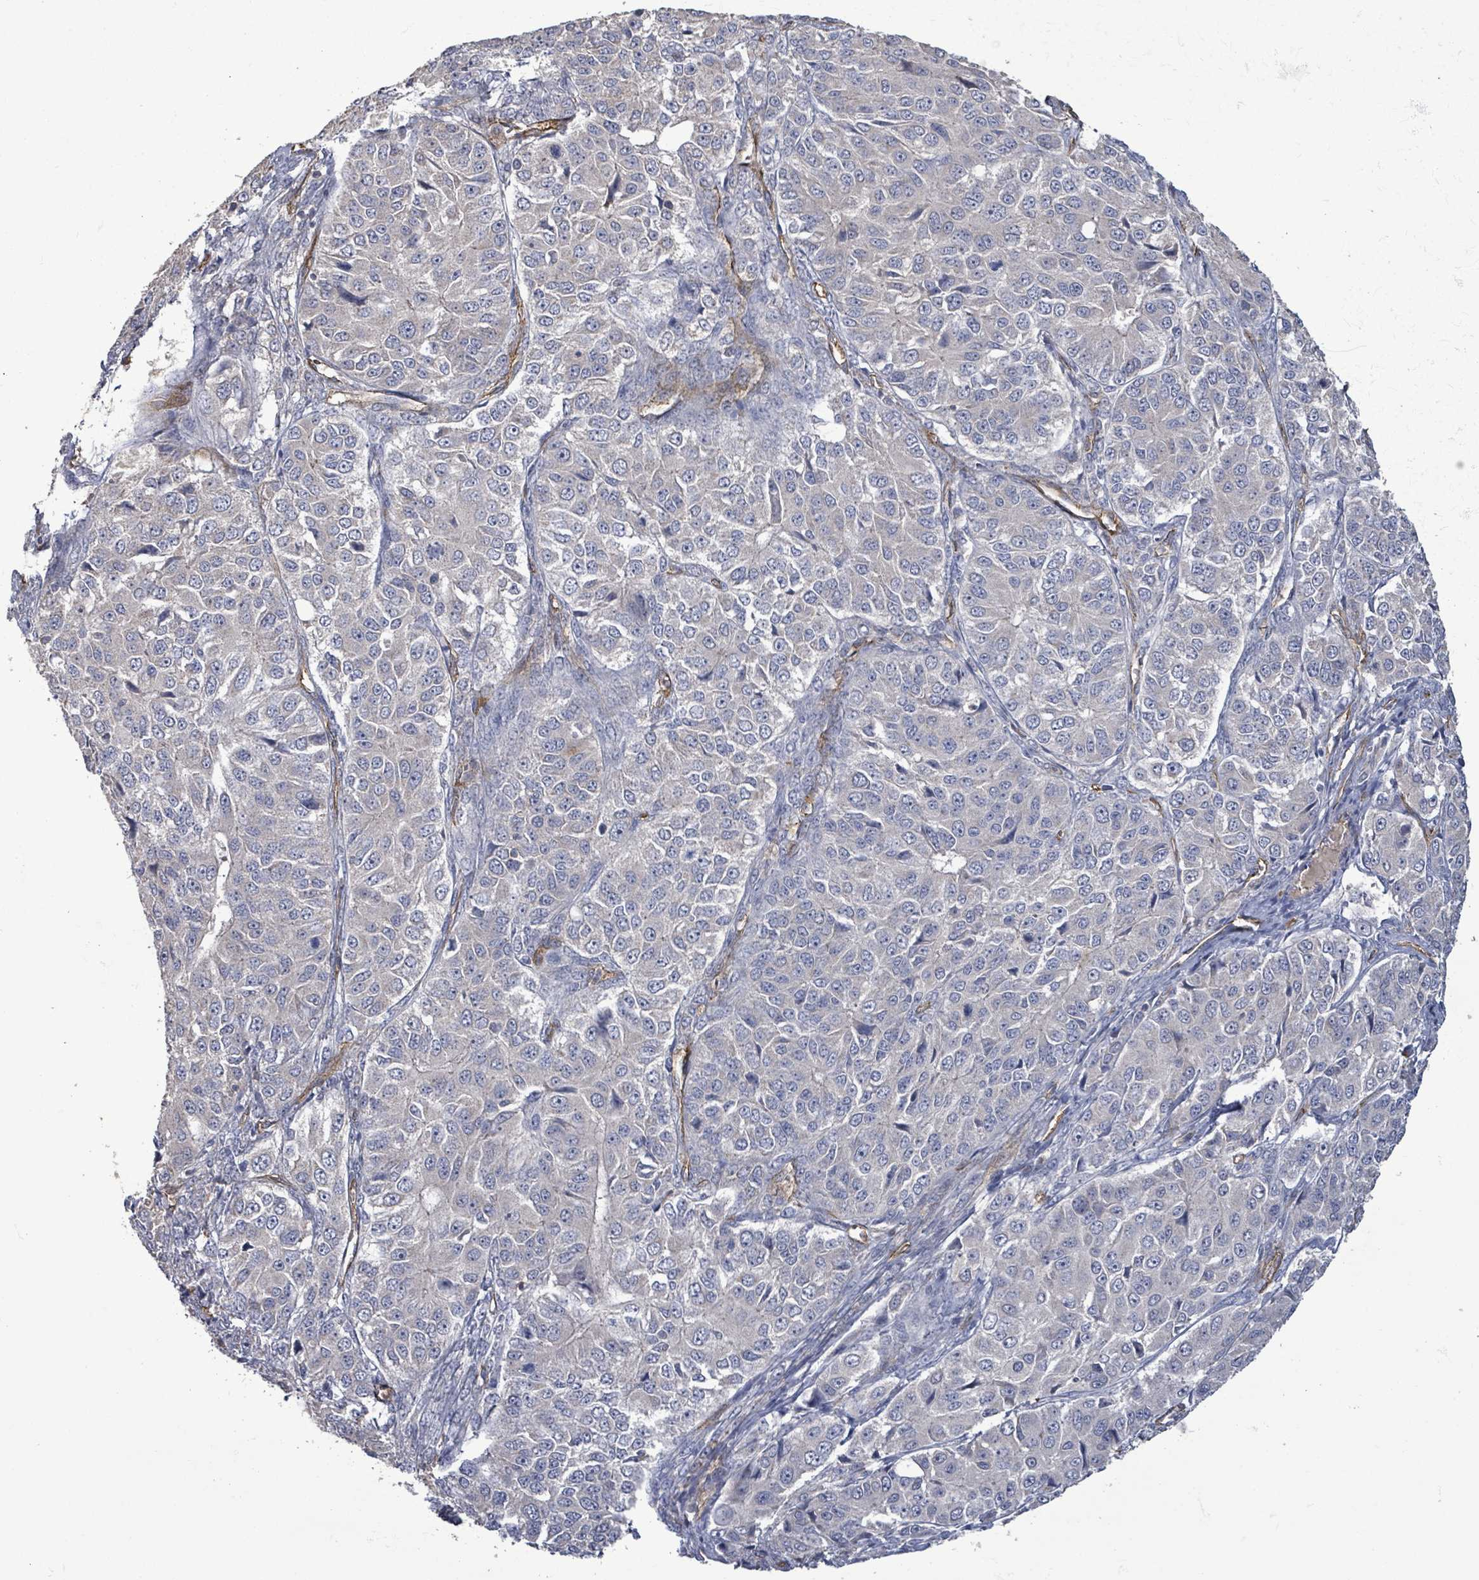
{"staining": {"intensity": "negative", "quantity": "none", "location": "none"}, "tissue": "ovarian cancer", "cell_type": "Tumor cells", "image_type": "cancer", "snomed": [{"axis": "morphology", "description": "Carcinoma, endometroid"}, {"axis": "topography", "description": "Ovary"}], "caption": "This is an immunohistochemistry (IHC) photomicrograph of human endometroid carcinoma (ovarian). There is no positivity in tumor cells.", "gene": "KANK3", "patient": {"sex": "female", "age": 51}}